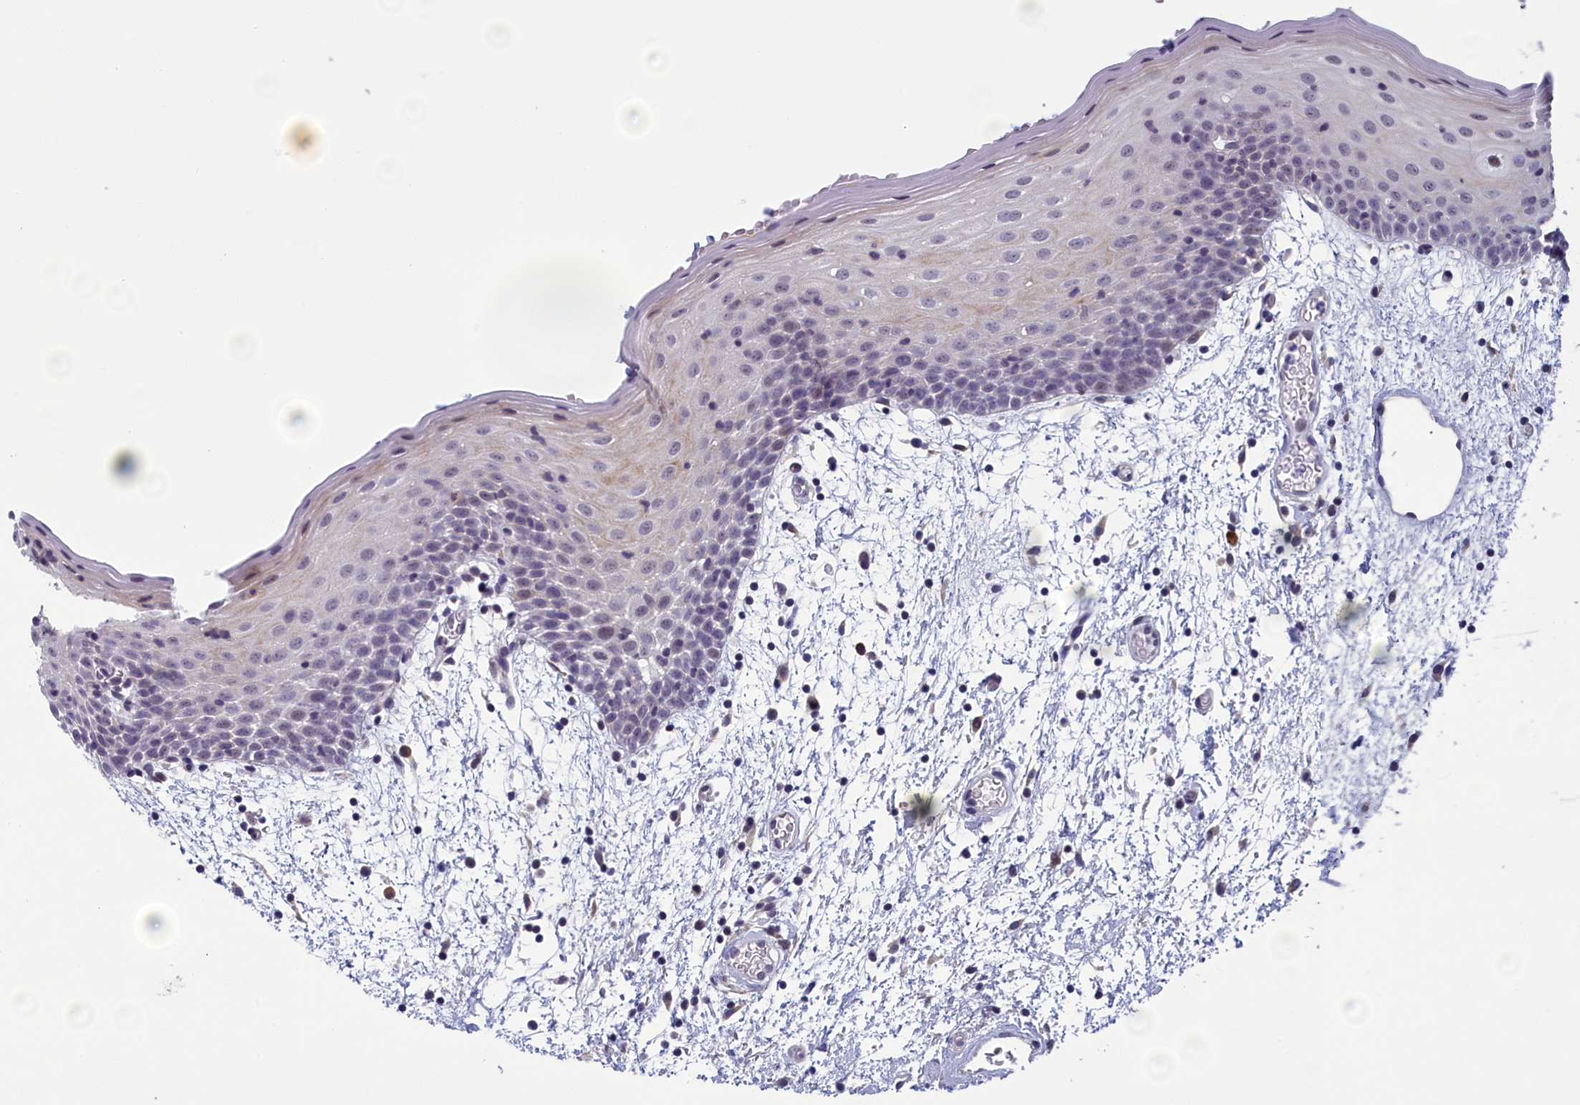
{"staining": {"intensity": "weak", "quantity": "25%-75%", "location": "cytoplasmic/membranous,nuclear"}, "tissue": "oral mucosa", "cell_type": "Squamous epithelial cells", "image_type": "normal", "snomed": [{"axis": "morphology", "description": "Normal tissue, NOS"}, {"axis": "topography", "description": "Skeletal muscle"}, {"axis": "topography", "description": "Oral tissue"}, {"axis": "topography", "description": "Salivary gland"}, {"axis": "topography", "description": "Peripheral nerve tissue"}], "caption": "Oral mucosa stained with IHC demonstrates weak cytoplasmic/membranous,nuclear positivity in about 25%-75% of squamous epithelial cells.", "gene": "CNEP1R1", "patient": {"sex": "male", "age": 54}}